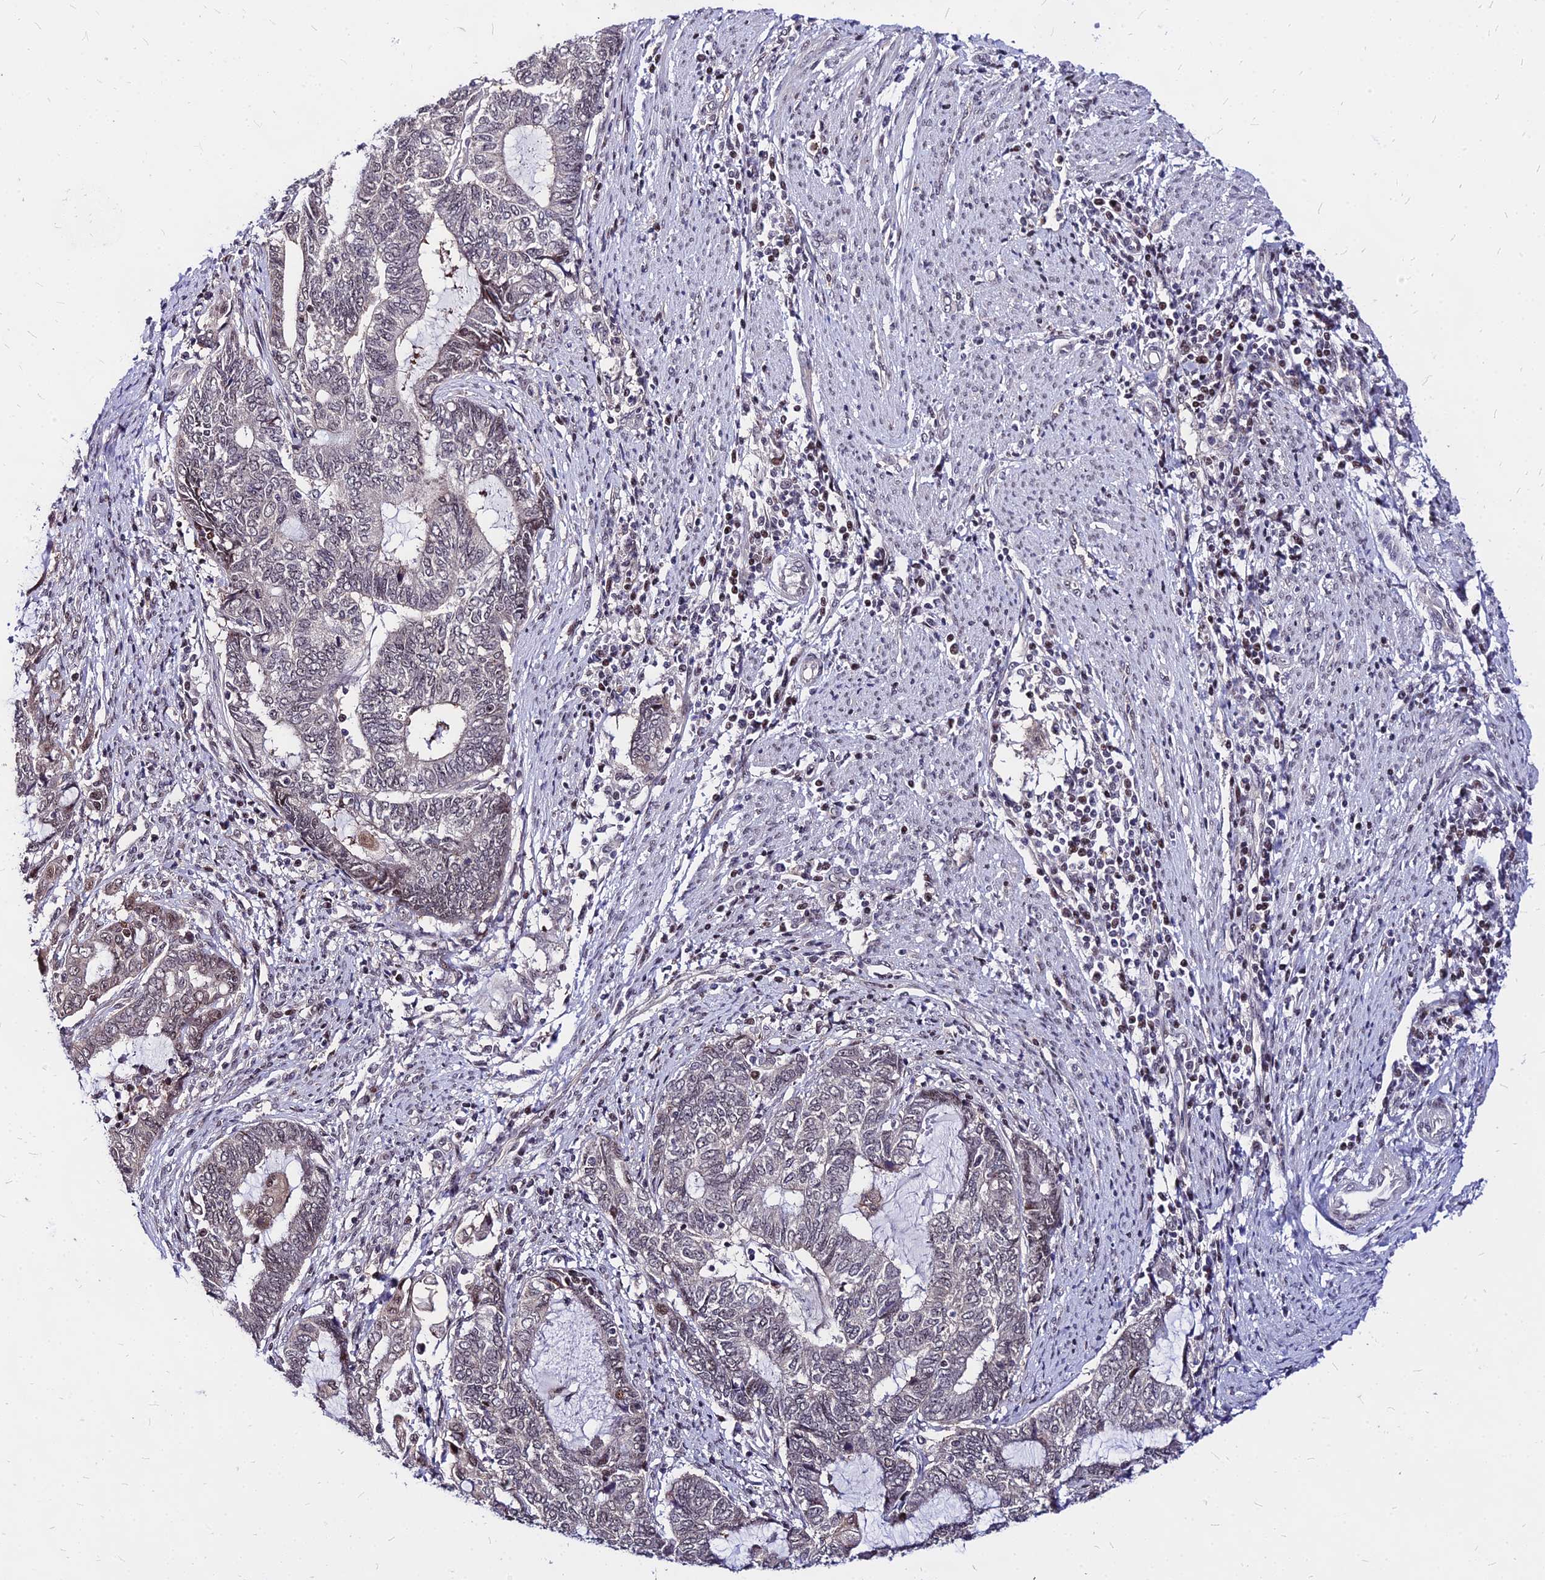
{"staining": {"intensity": "negative", "quantity": "none", "location": "none"}, "tissue": "endometrial cancer", "cell_type": "Tumor cells", "image_type": "cancer", "snomed": [{"axis": "morphology", "description": "Adenocarcinoma, NOS"}, {"axis": "topography", "description": "Uterus"}, {"axis": "topography", "description": "Endometrium"}], "caption": "Tumor cells are negative for protein expression in human endometrial adenocarcinoma.", "gene": "DDX55", "patient": {"sex": "female", "age": 70}}